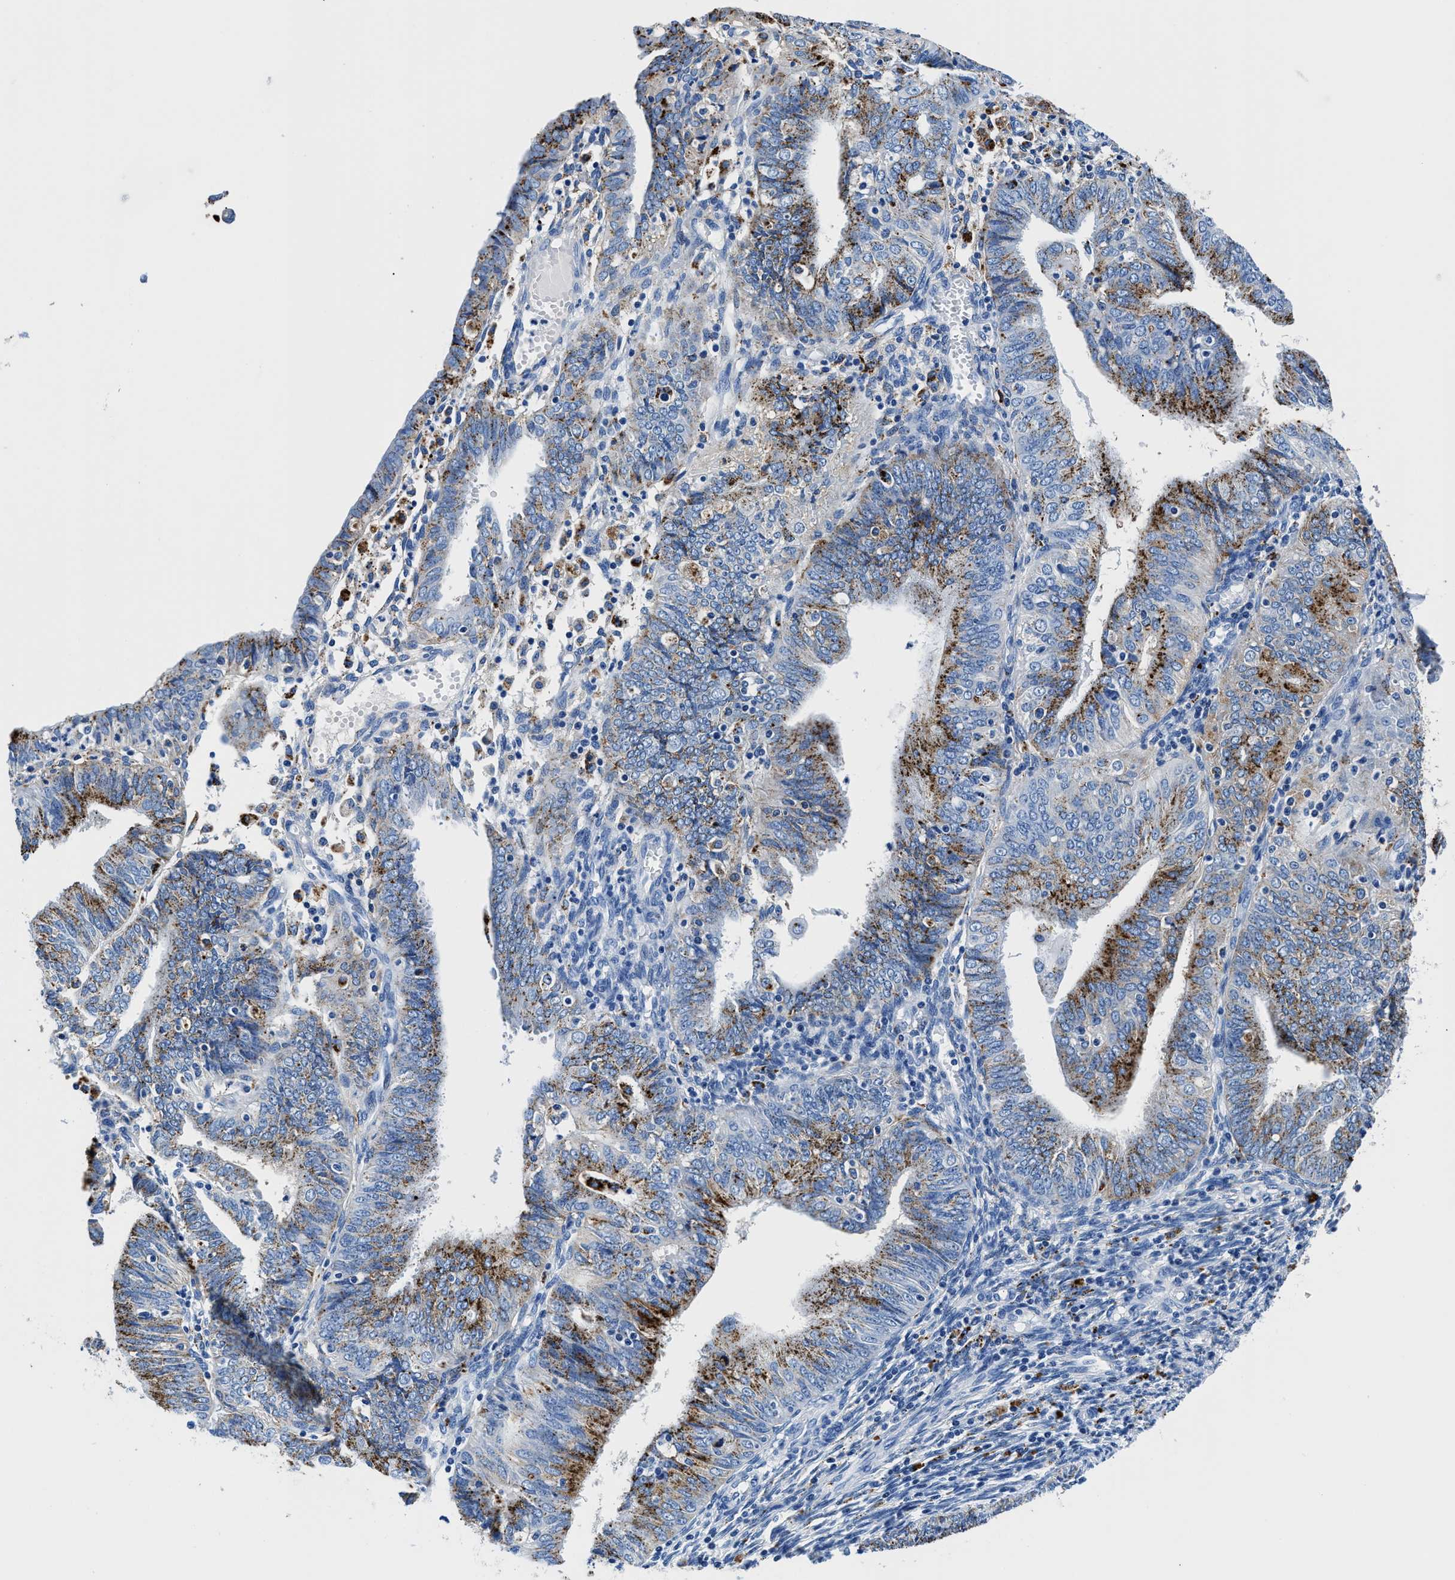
{"staining": {"intensity": "moderate", "quantity": ">75%", "location": "cytoplasmic/membranous"}, "tissue": "endometrial cancer", "cell_type": "Tumor cells", "image_type": "cancer", "snomed": [{"axis": "morphology", "description": "Adenocarcinoma, NOS"}, {"axis": "topography", "description": "Endometrium"}], "caption": "The histopathology image demonstrates staining of endometrial adenocarcinoma, revealing moderate cytoplasmic/membranous protein staining (brown color) within tumor cells.", "gene": "OR14K1", "patient": {"sex": "female", "age": 58}}